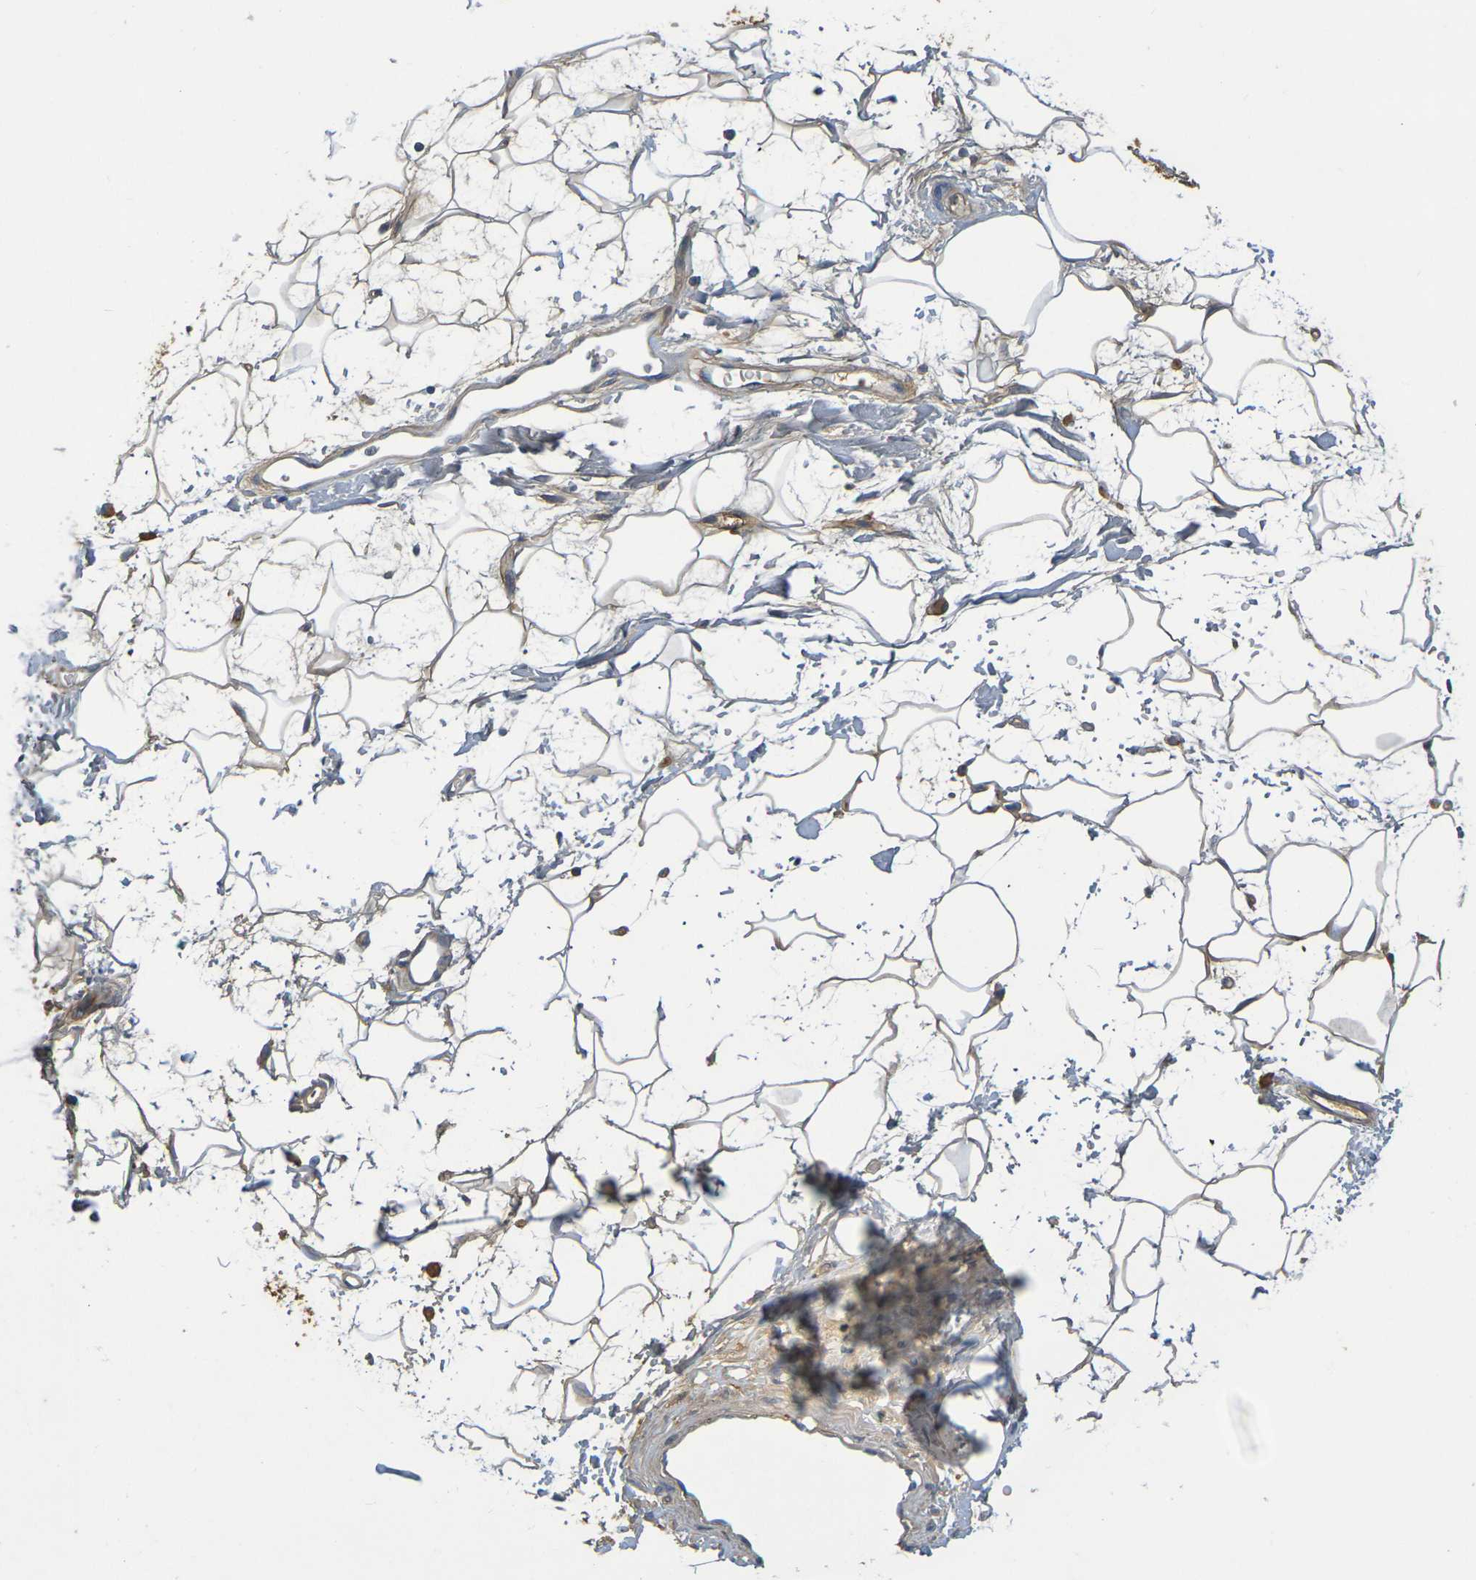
{"staining": {"intensity": "weak", "quantity": "25%-75%", "location": "cytoplasmic/membranous"}, "tissue": "adipose tissue", "cell_type": "Adipocytes", "image_type": "normal", "snomed": [{"axis": "morphology", "description": "Normal tissue, NOS"}, {"axis": "topography", "description": "Soft tissue"}], "caption": "Adipose tissue stained for a protein displays weak cytoplasmic/membranous positivity in adipocytes. (Stains: DAB (3,3'-diaminobenzidine) in brown, nuclei in blue, Microscopy: brightfield microscopy at high magnification).", "gene": "C1QA", "patient": {"sex": "male", "age": 72}}